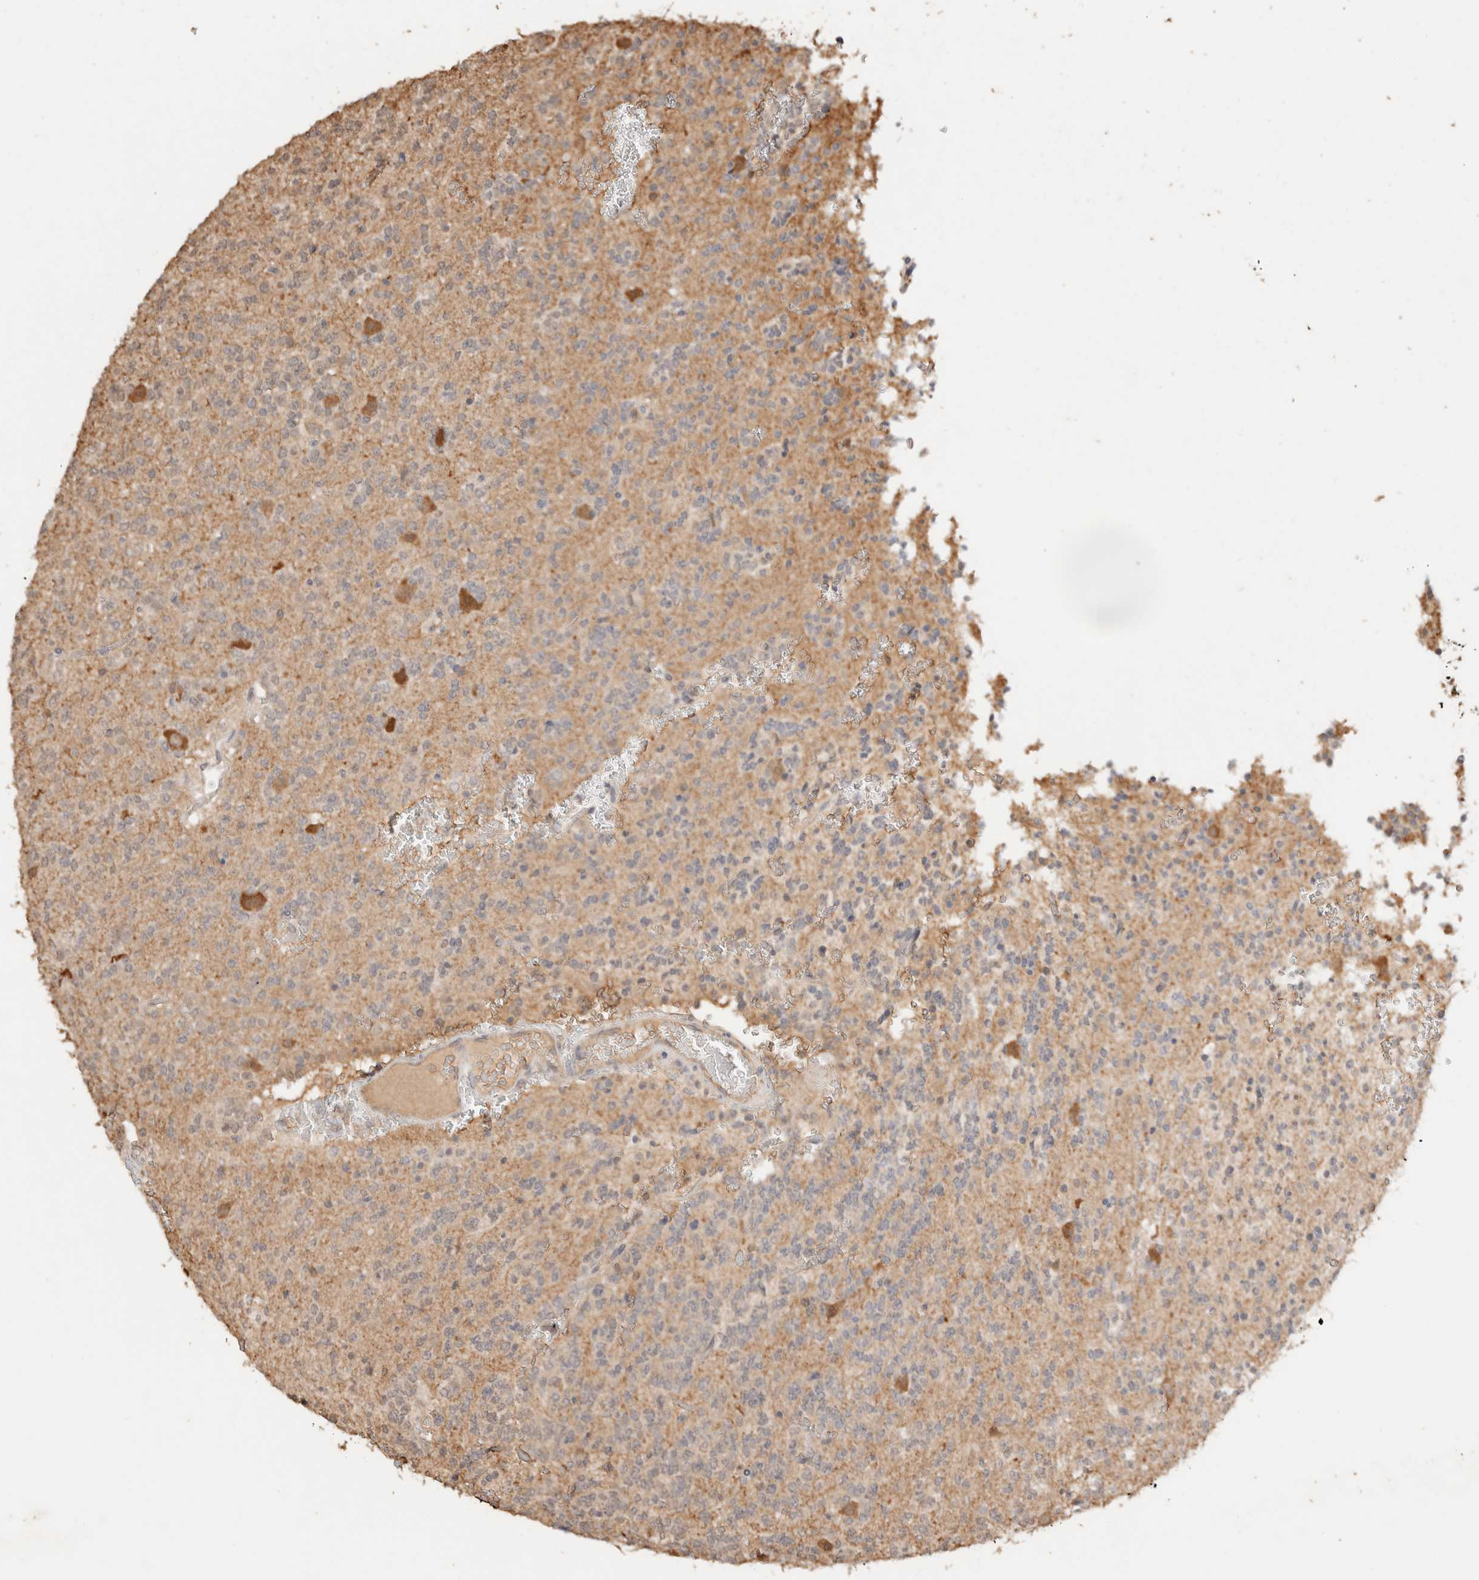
{"staining": {"intensity": "weak", "quantity": "<25%", "location": "cytoplasmic/membranous"}, "tissue": "glioma", "cell_type": "Tumor cells", "image_type": "cancer", "snomed": [{"axis": "morphology", "description": "Glioma, malignant, Low grade"}, {"axis": "topography", "description": "Brain"}], "caption": "Image shows no significant protein staining in tumor cells of malignant low-grade glioma. (DAB (3,3'-diaminobenzidine) immunohistochemistry (IHC) visualized using brightfield microscopy, high magnification).", "gene": "YWHAH", "patient": {"sex": "male", "age": 38}}